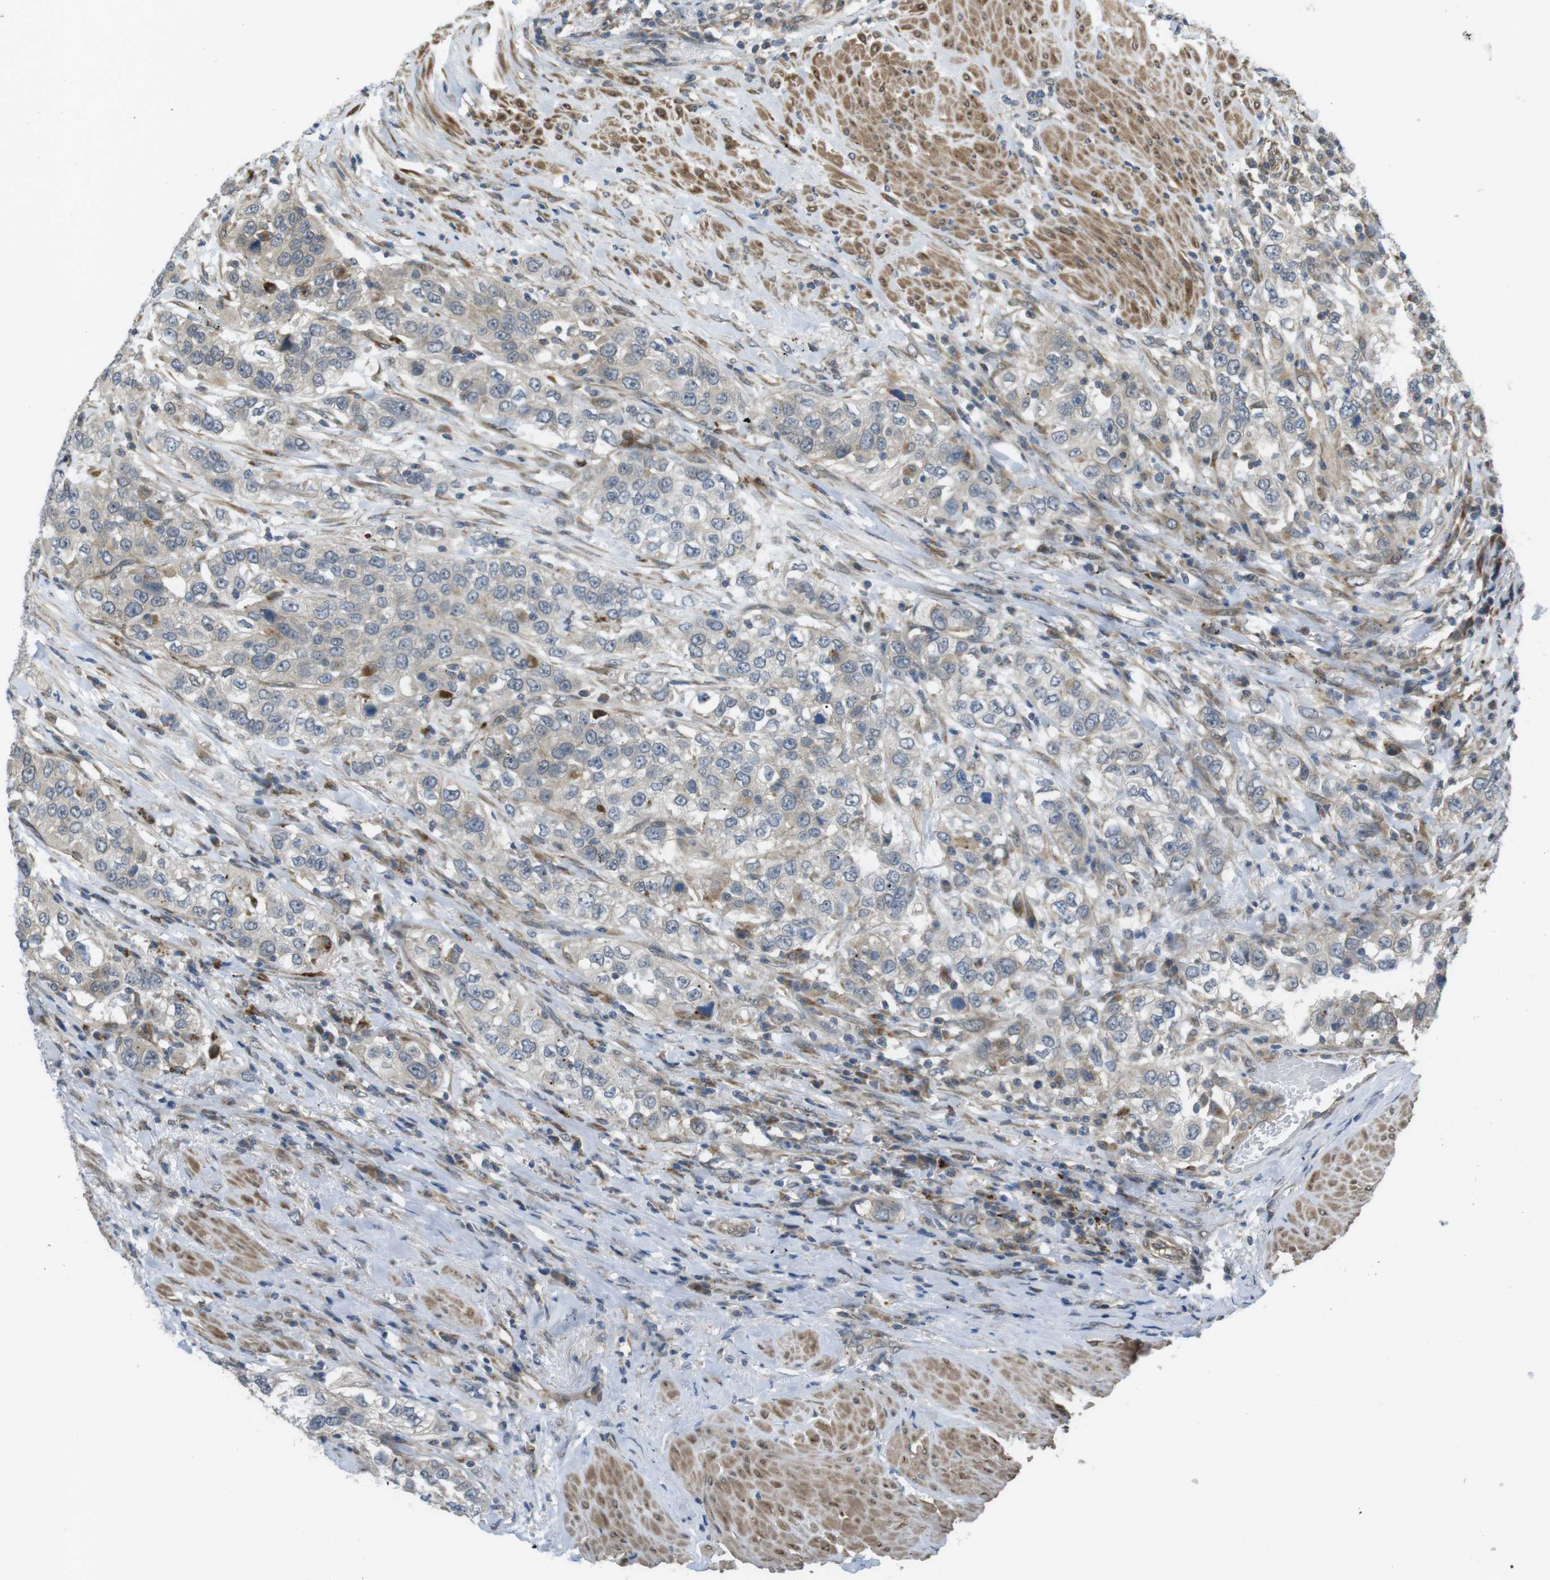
{"staining": {"intensity": "weak", "quantity": "25%-75%", "location": "cytoplasmic/membranous"}, "tissue": "urothelial cancer", "cell_type": "Tumor cells", "image_type": "cancer", "snomed": [{"axis": "morphology", "description": "Urothelial carcinoma, High grade"}, {"axis": "topography", "description": "Urinary bladder"}], "caption": "An IHC histopathology image of neoplastic tissue is shown. Protein staining in brown highlights weak cytoplasmic/membranous positivity in urothelial carcinoma (high-grade) within tumor cells.", "gene": "KANK2", "patient": {"sex": "female", "age": 80}}